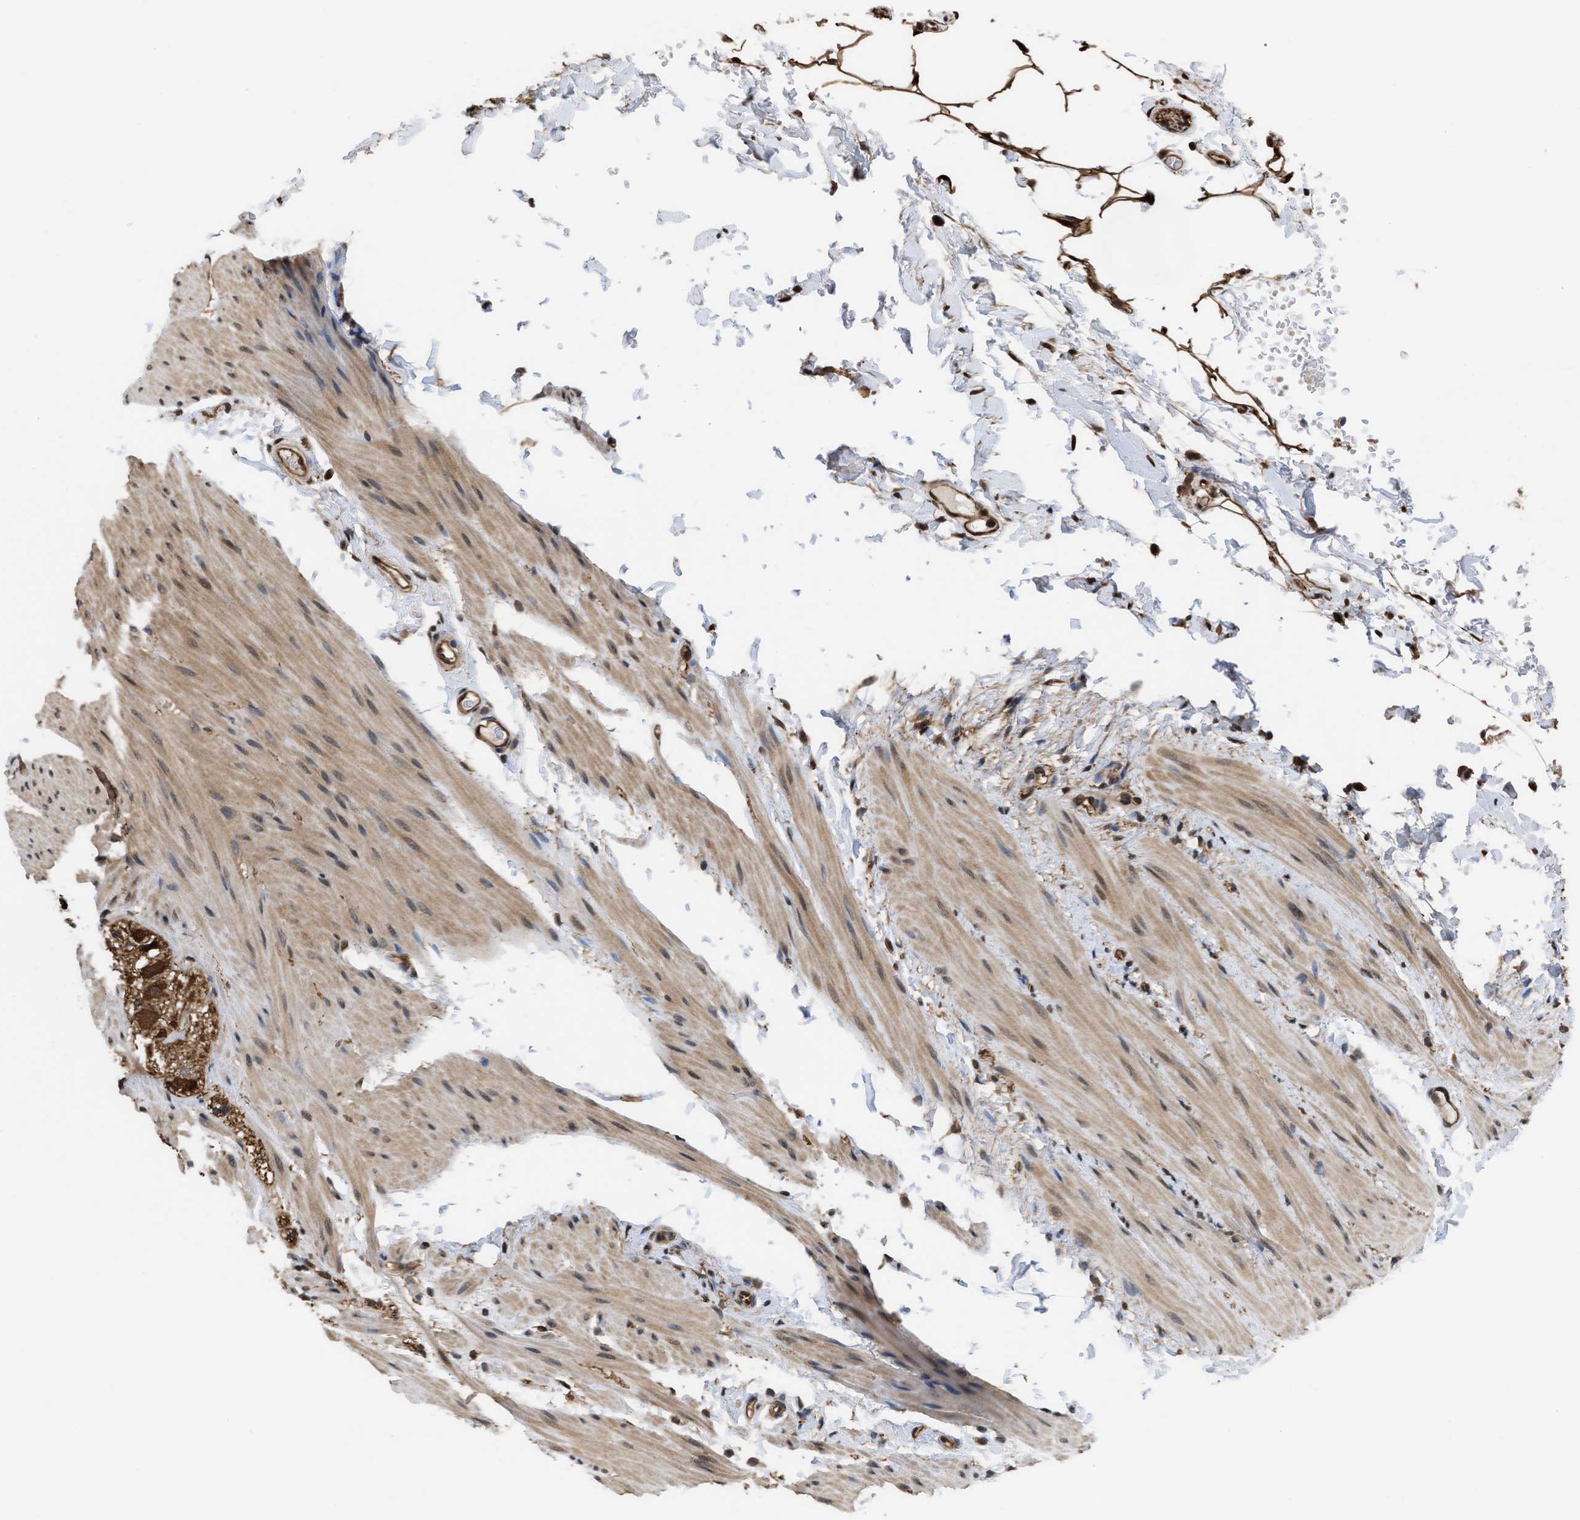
{"staining": {"intensity": "moderate", "quantity": ">75%", "location": "cytoplasmic/membranous,nuclear"}, "tissue": "smooth muscle", "cell_type": "Smooth muscle cells", "image_type": "normal", "snomed": [{"axis": "morphology", "description": "Normal tissue, NOS"}, {"axis": "topography", "description": "Smooth muscle"}, {"axis": "topography", "description": "Colon"}], "caption": "A medium amount of moderate cytoplasmic/membranous,nuclear positivity is appreciated in approximately >75% of smooth muscle cells in normal smooth muscle. (brown staining indicates protein expression, while blue staining denotes nuclei).", "gene": "YWHAG", "patient": {"sex": "male", "age": 67}}